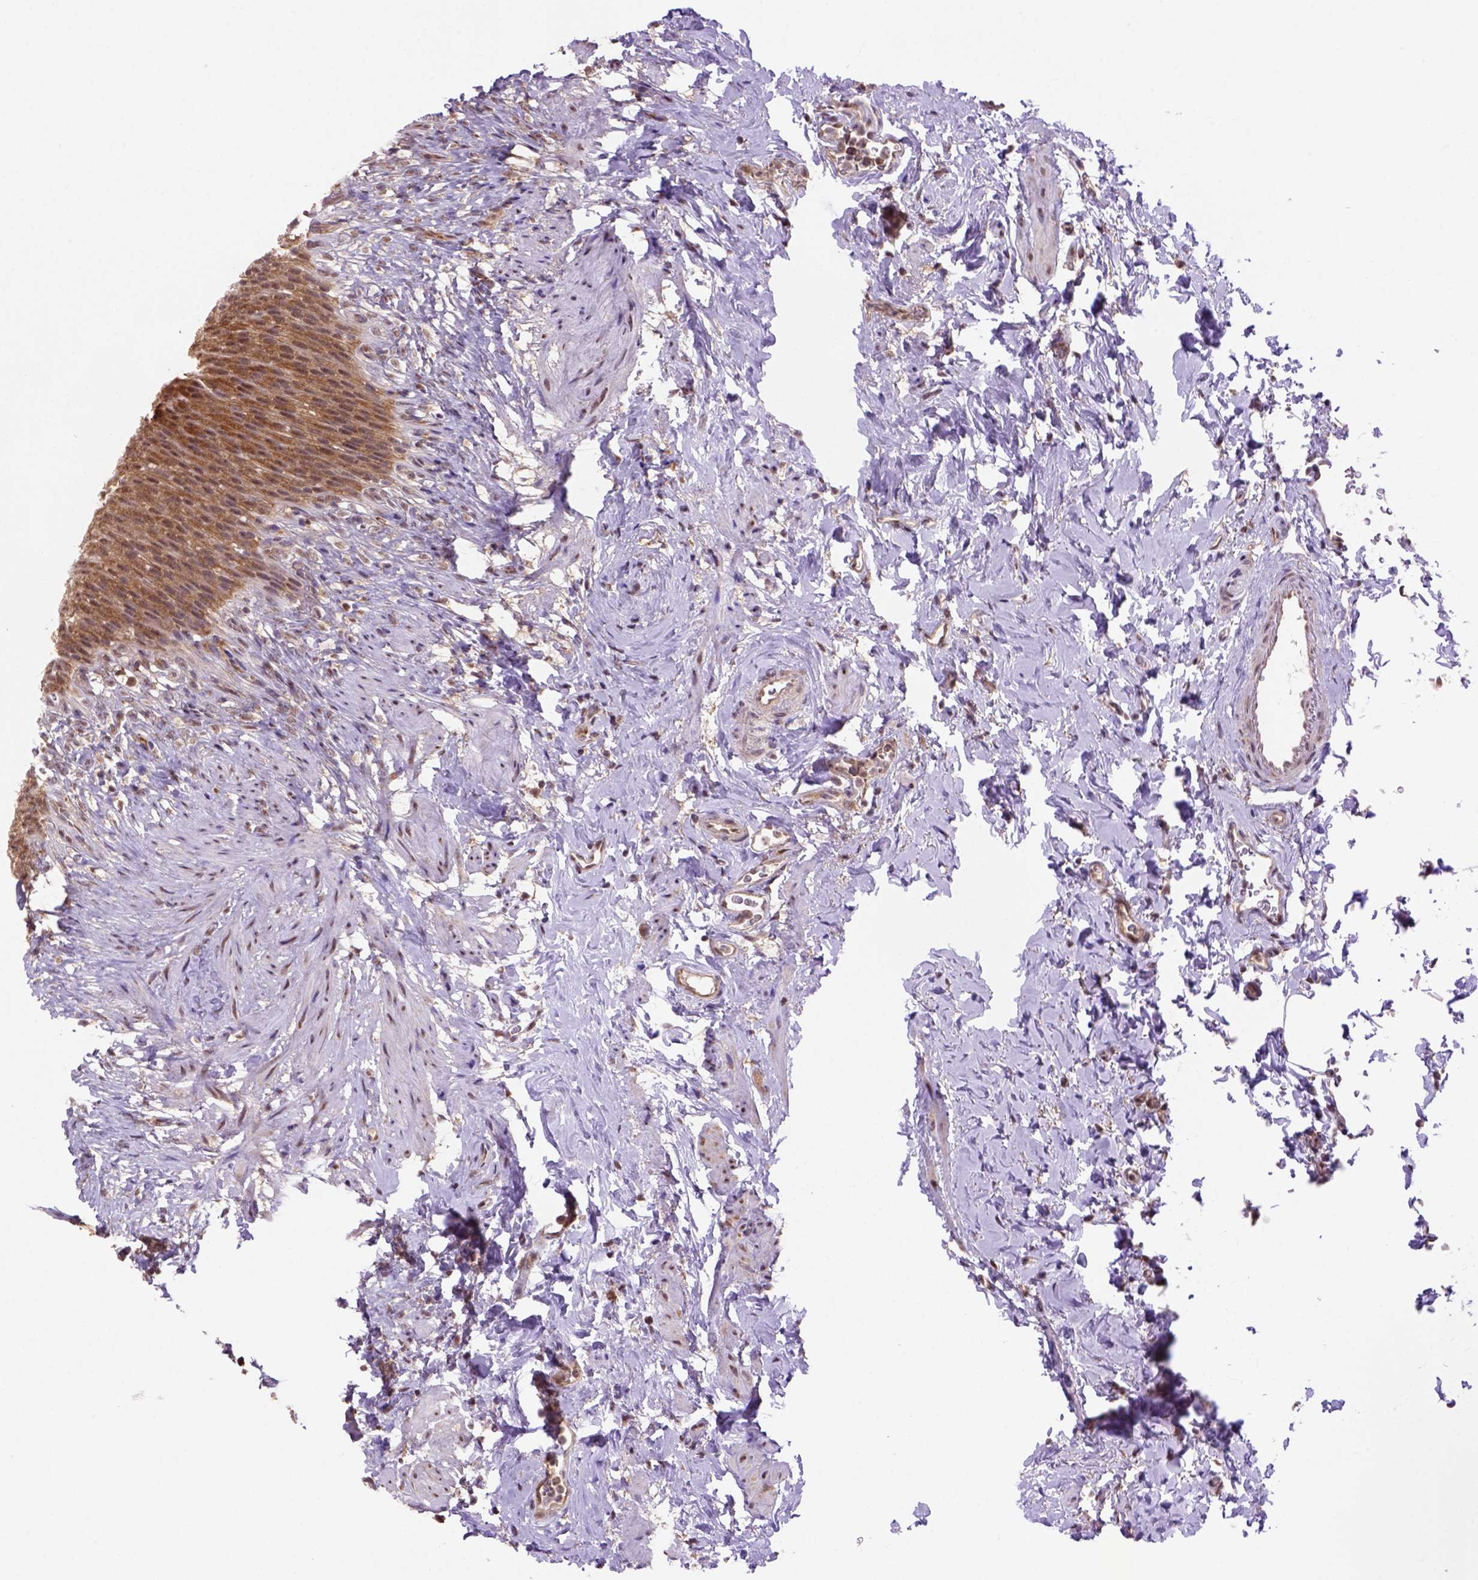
{"staining": {"intensity": "moderate", "quantity": ">75%", "location": "cytoplasmic/membranous,nuclear"}, "tissue": "urinary bladder", "cell_type": "Urothelial cells", "image_type": "normal", "snomed": [{"axis": "morphology", "description": "Normal tissue, NOS"}, {"axis": "topography", "description": "Urinary bladder"}, {"axis": "topography", "description": "Prostate"}], "caption": "Immunohistochemical staining of benign urinary bladder demonstrates medium levels of moderate cytoplasmic/membranous,nuclear expression in approximately >75% of urothelial cells. (DAB (3,3'-diaminobenzidine) = brown stain, brightfield microscopy at high magnification).", "gene": "PSMC2", "patient": {"sex": "male", "age": 76}}